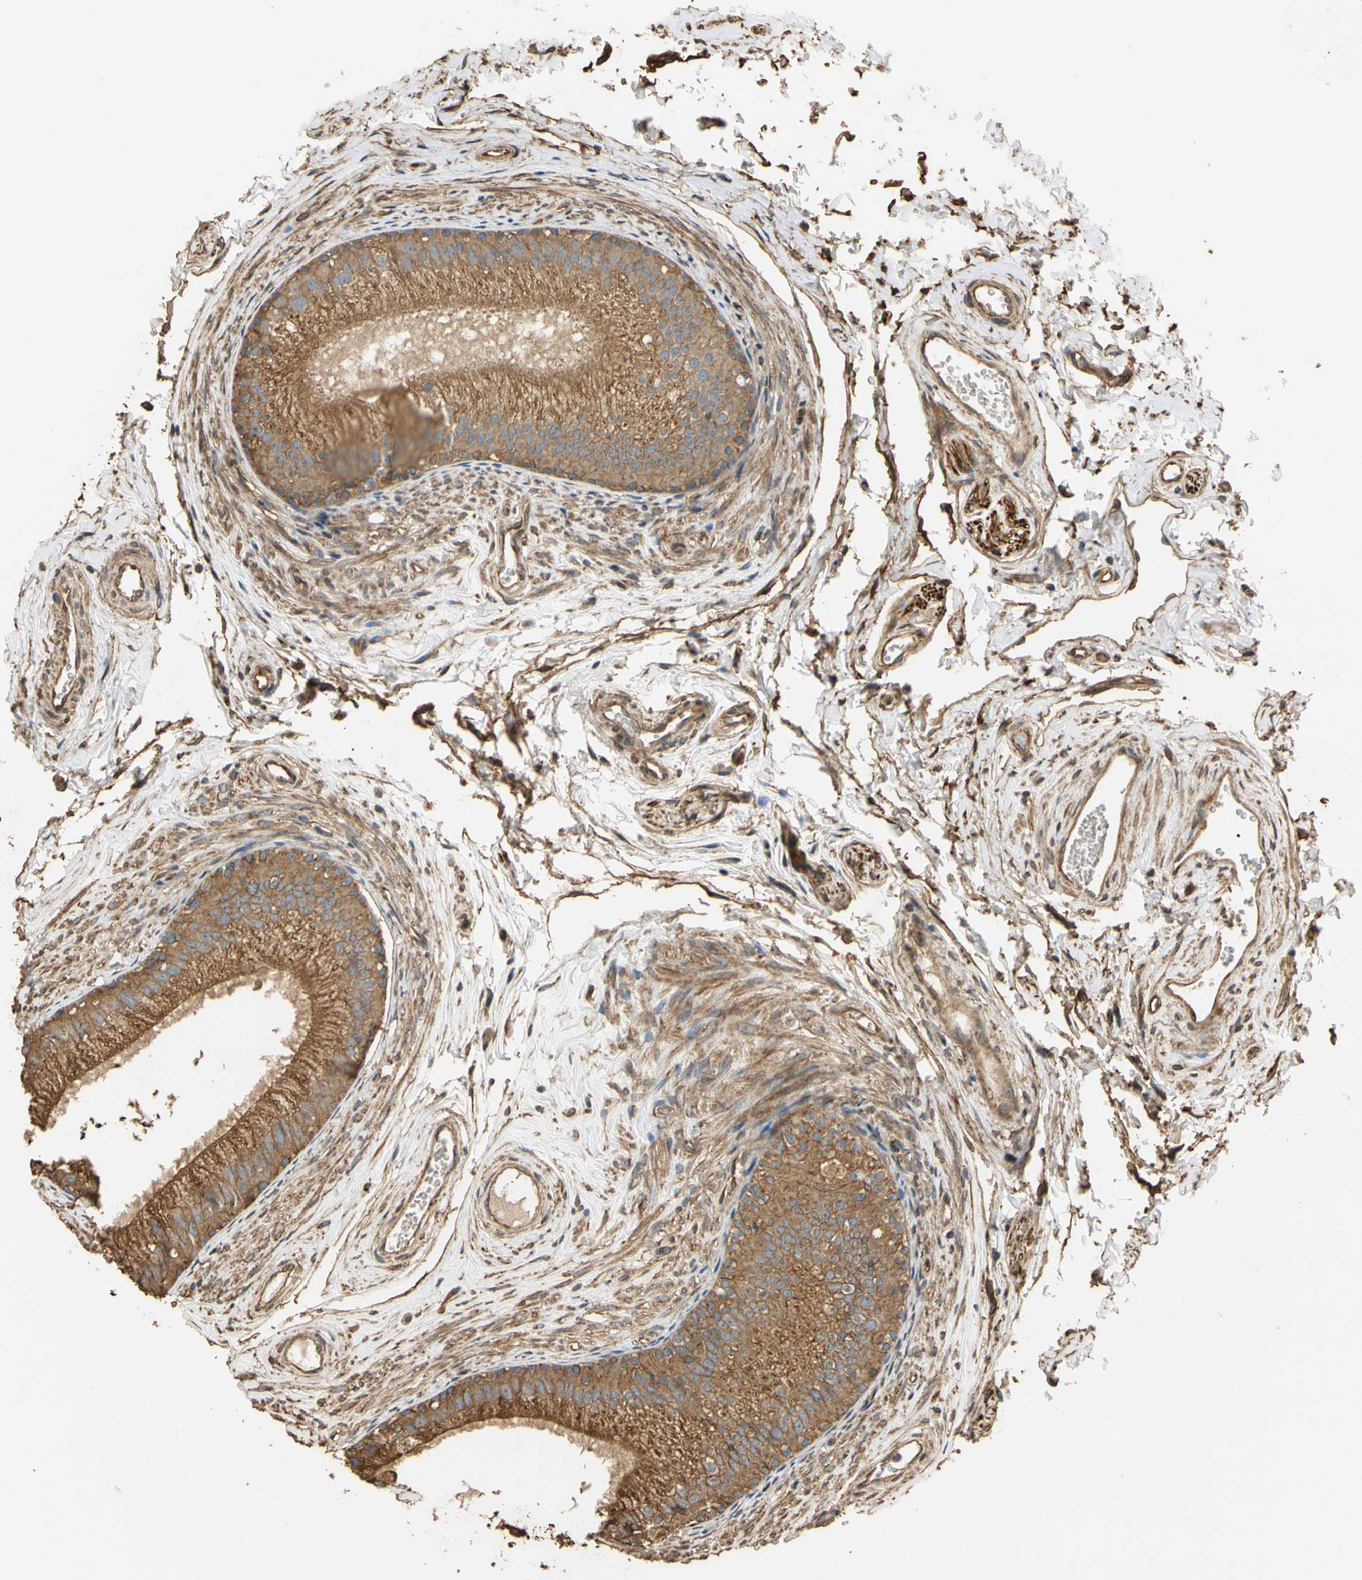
{"staining": {"intensity": "moderate", "quantity": ">75%", "location": "cytoplasmic/membranous"}, "tissue": "epididymis", "cell_type": "Glandular cells", "image_type": "normal", "snomed": [{"axis": "morphology", "description": "Normal tissue, NOS"}, {"axis": "topography", "description": "Epididymis"}], "caption": "Glandular cells exhibit moderate cytoplasmic/membranous staining in about >75% of cells in normal epididymis.", "gene": "MGRN1", "patient": {"sex": "male", "age": 56}}